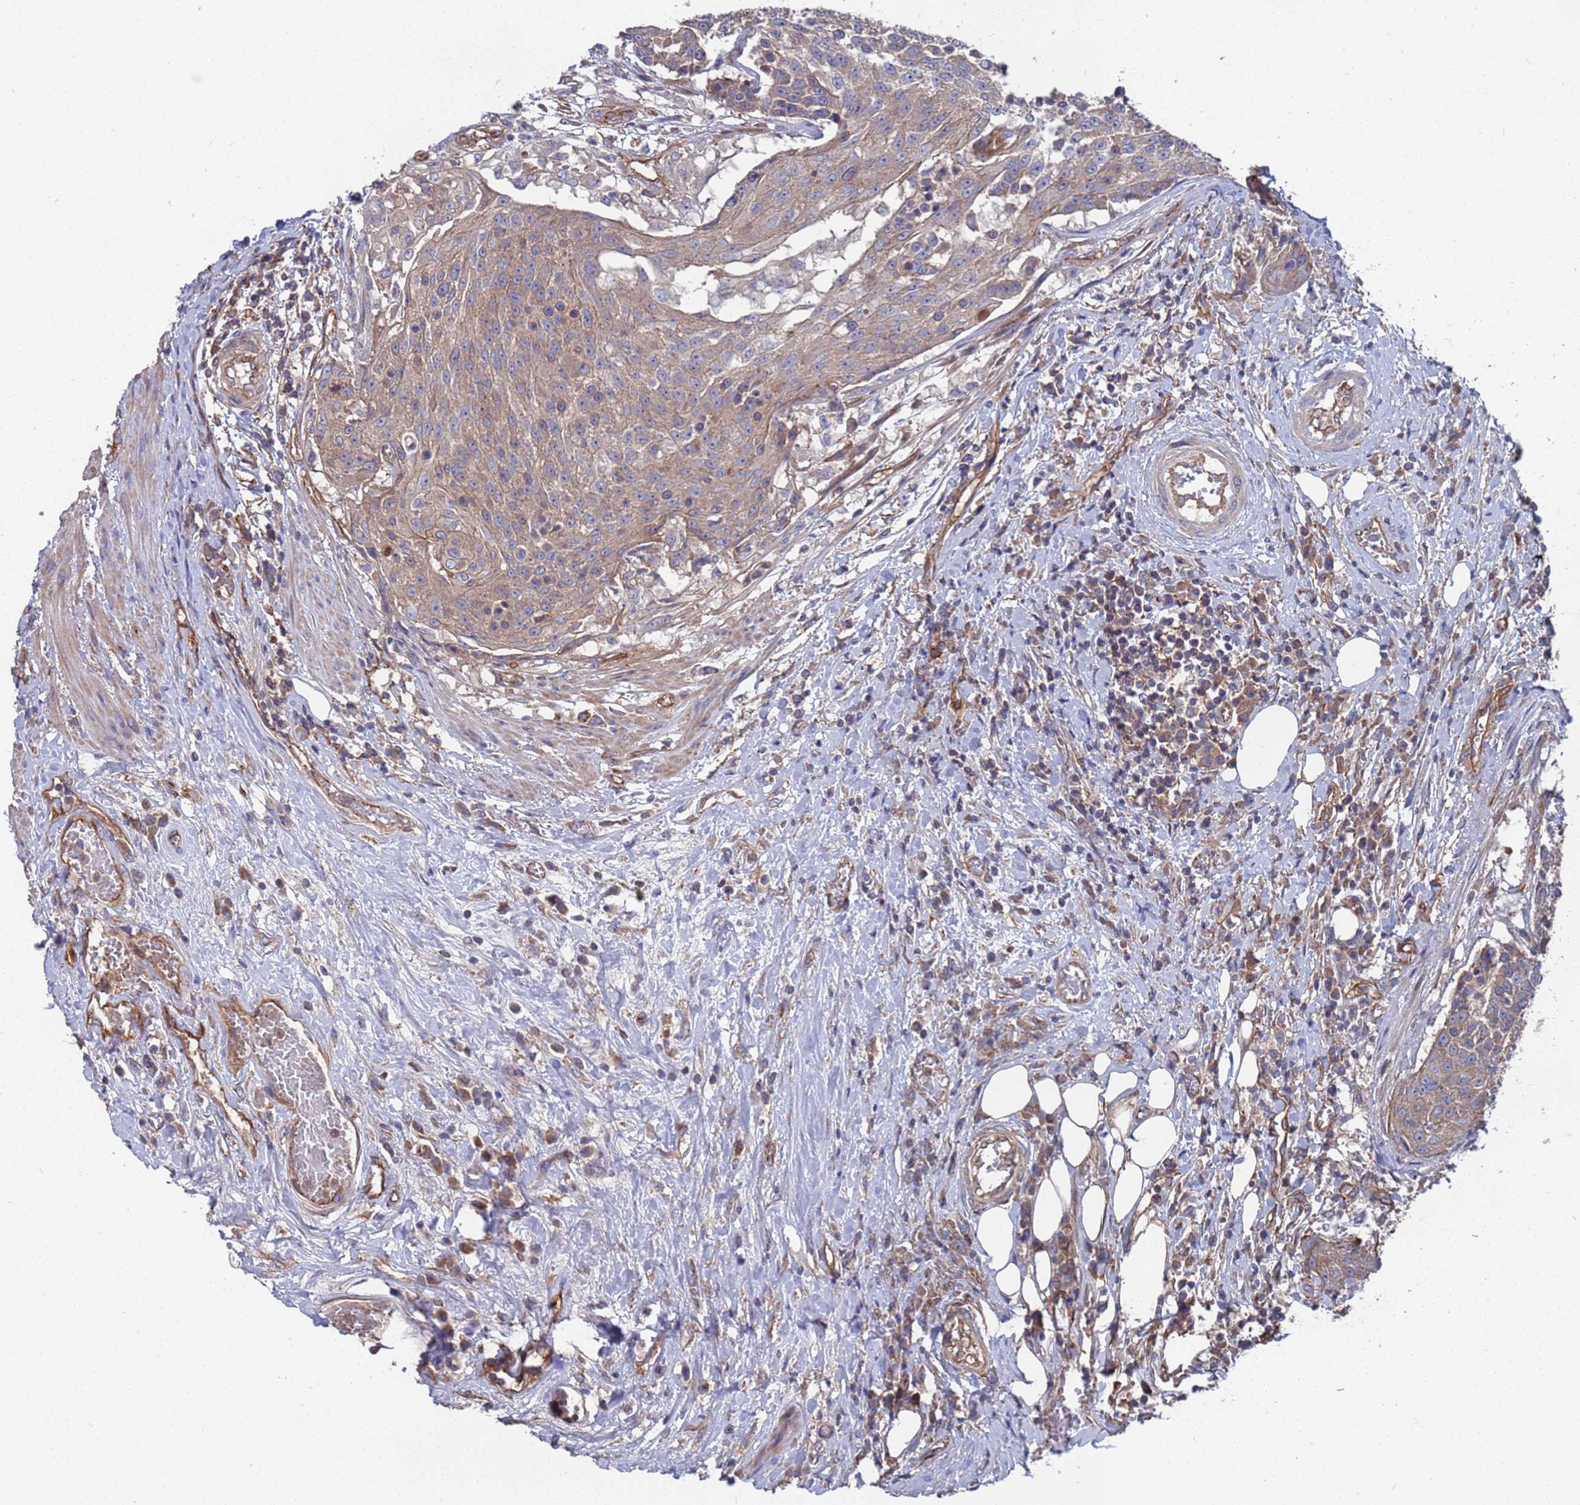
{"staining": {"intensity": "moderate", "quantity": "<25%", "location": "cytoplasmic/membranous"}, "tissue": "urothelial cancer", "cell_type": "Tumor cells", "image_type": "cancer", "snomed": [{"axis": "morphology", "description": "Urothelial carcinoma, High grade"}, {"axis": "topography", "description": "Urinary bladder"}], "caption": "Brown immunohistochemical staining in human high-grade urothelial carcinoma exhibits moderate cytoplasmic/membranous staining in approximately <25% of tumor cells. (IHC, brightfield microscopy, high magnification).", "gene": "NDUFAF6", "patient": {"sex": "female", "age": 63}}